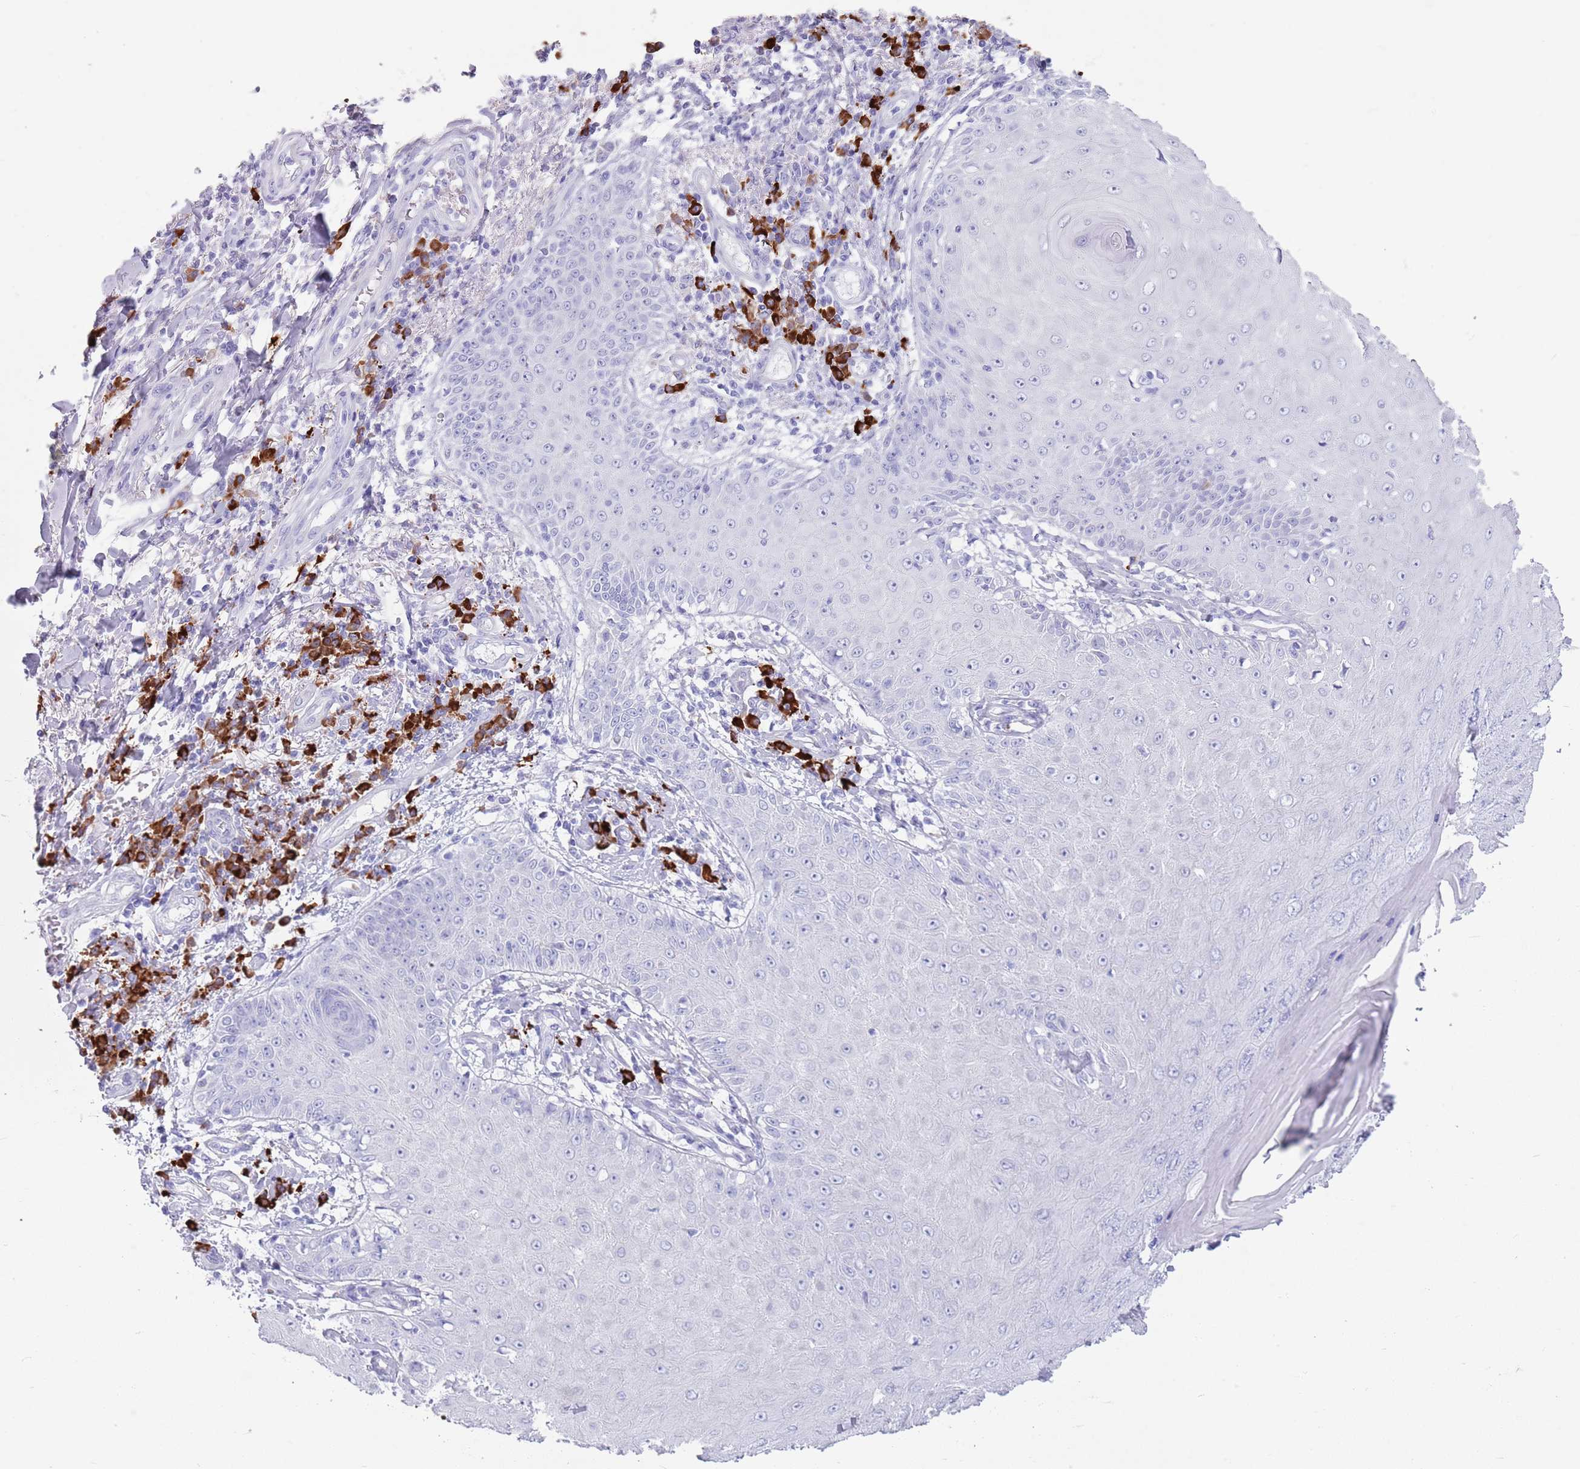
{"staining": {"intensity": "negative", "quantity": "none", "location": "none"}, "tissue": "skin cancer", "cell_type": "Tumor cells", "image_type": "cancer", "snomed": [{"axis": "morphology", "description": "Squamous cell carcinoma, NOS"}, {"axis": "topography", "description": "Skin"}], "caption": "This micrograph is of skin cancer (squamous cell carcinoma) stained with immunohistochemistry (IHC) to label a protein in brown with the nuclei are counter-stained blue. There is no positivity in tumor cells. (DAB (3,3'-diaminobenzidine) IHC visualized using brightfield microscopy, high magnification).", "gene": "LY6G5B", "patient": {"sex": "male", "age": 70}}